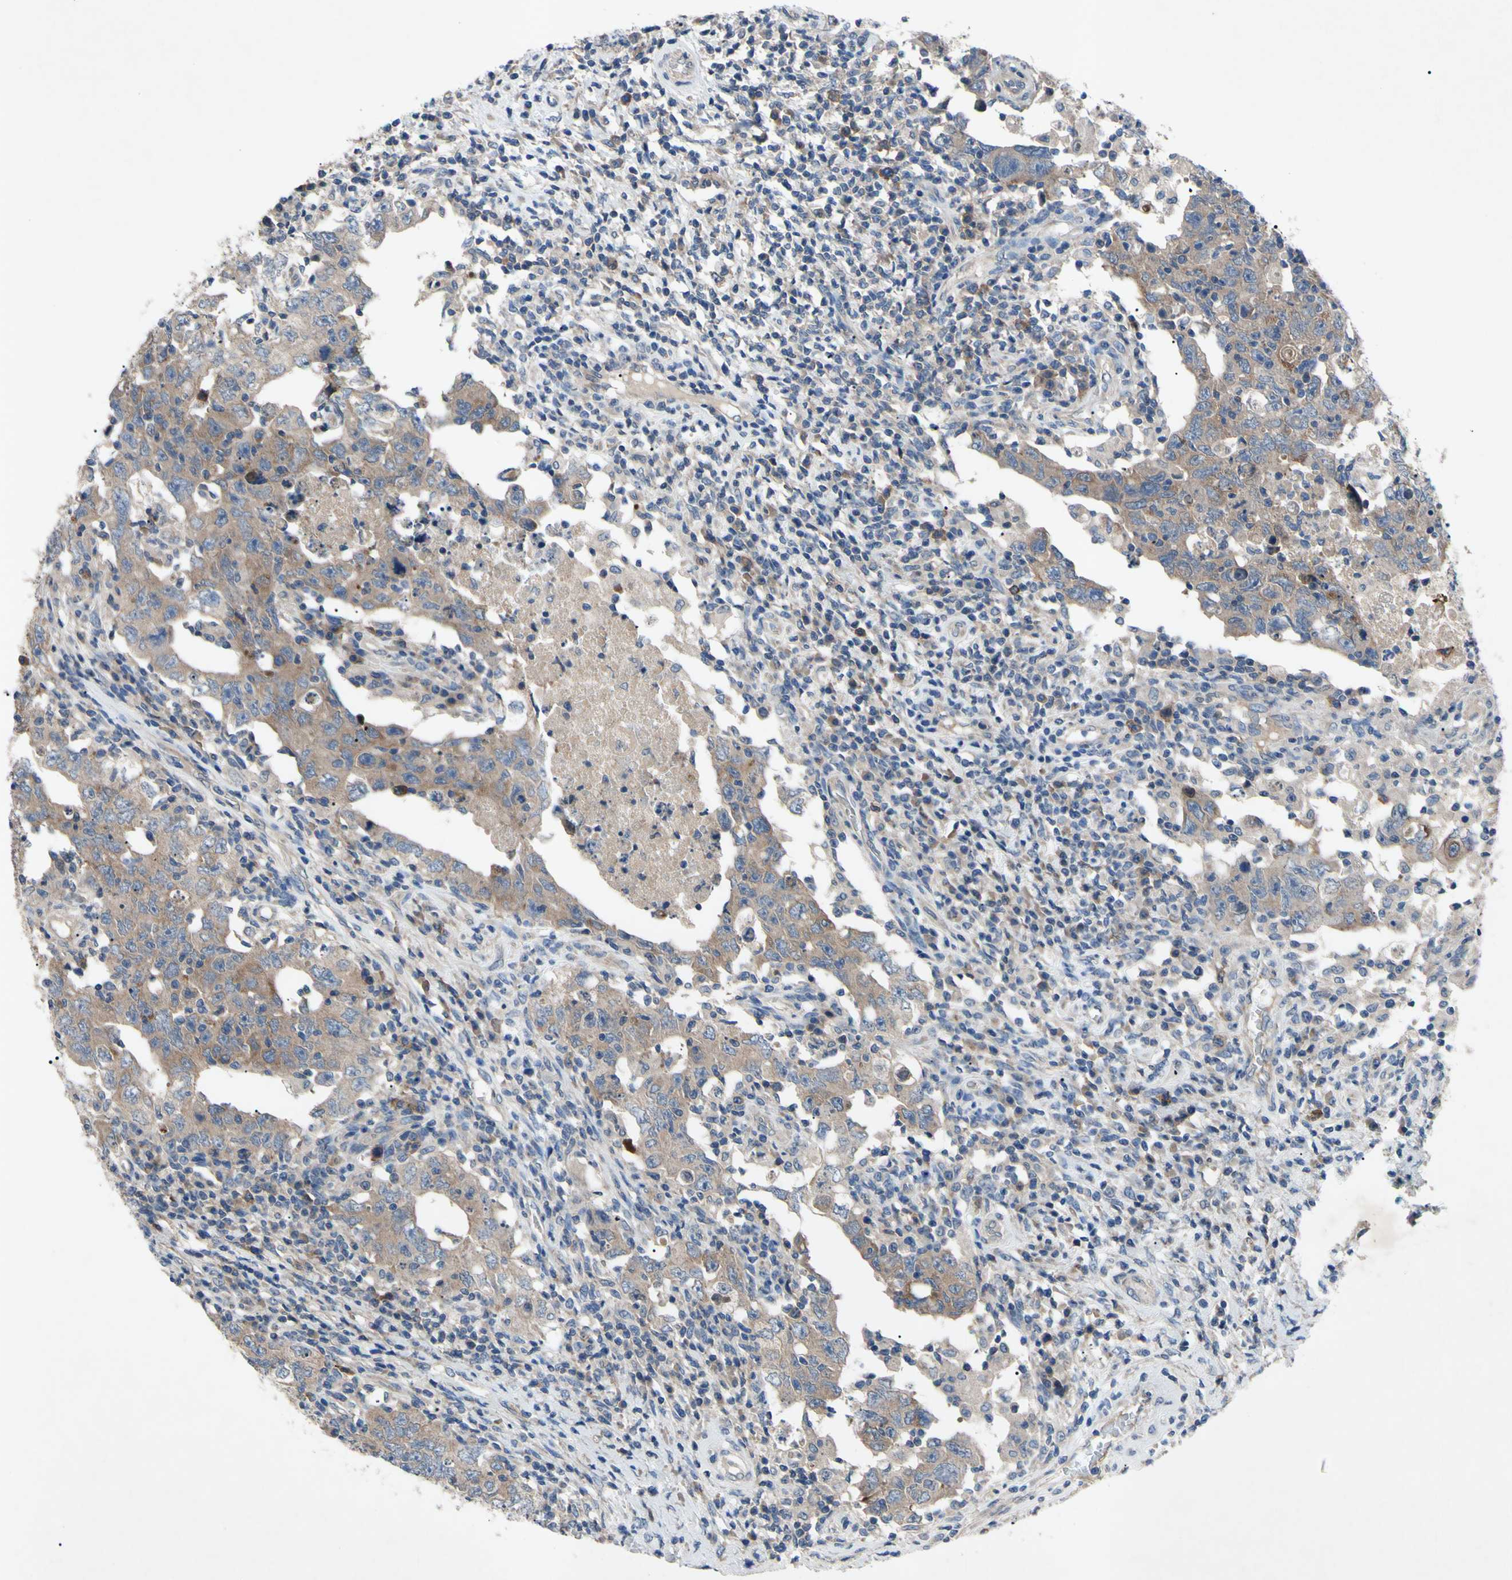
{"staining": {"intensity": "moderate", "quantity": ">75%", "location": "cytoplasmic/membranous"}, "tissue": "testis cancer", "cell_type": "Tumor cells", "image_type": "cancer", "snomed": [{"axis": "morphology", "description": "Carcinoma, Embryonal, NOS"}, {"axis": "topography", "description": "Testis"}], "caption": "Tumor cells demonstrate medium levels of moderate cytoplasmic/membranous positivity in approximately >75% of cells in human testis cancer (embryonal carcinoma). (DAB (3,3'-diaminobenzidine) IHC with brightfield microscopy, high magnification).", "gene": "HILPDA", "patient": {"sex": "male", "age": 26}}